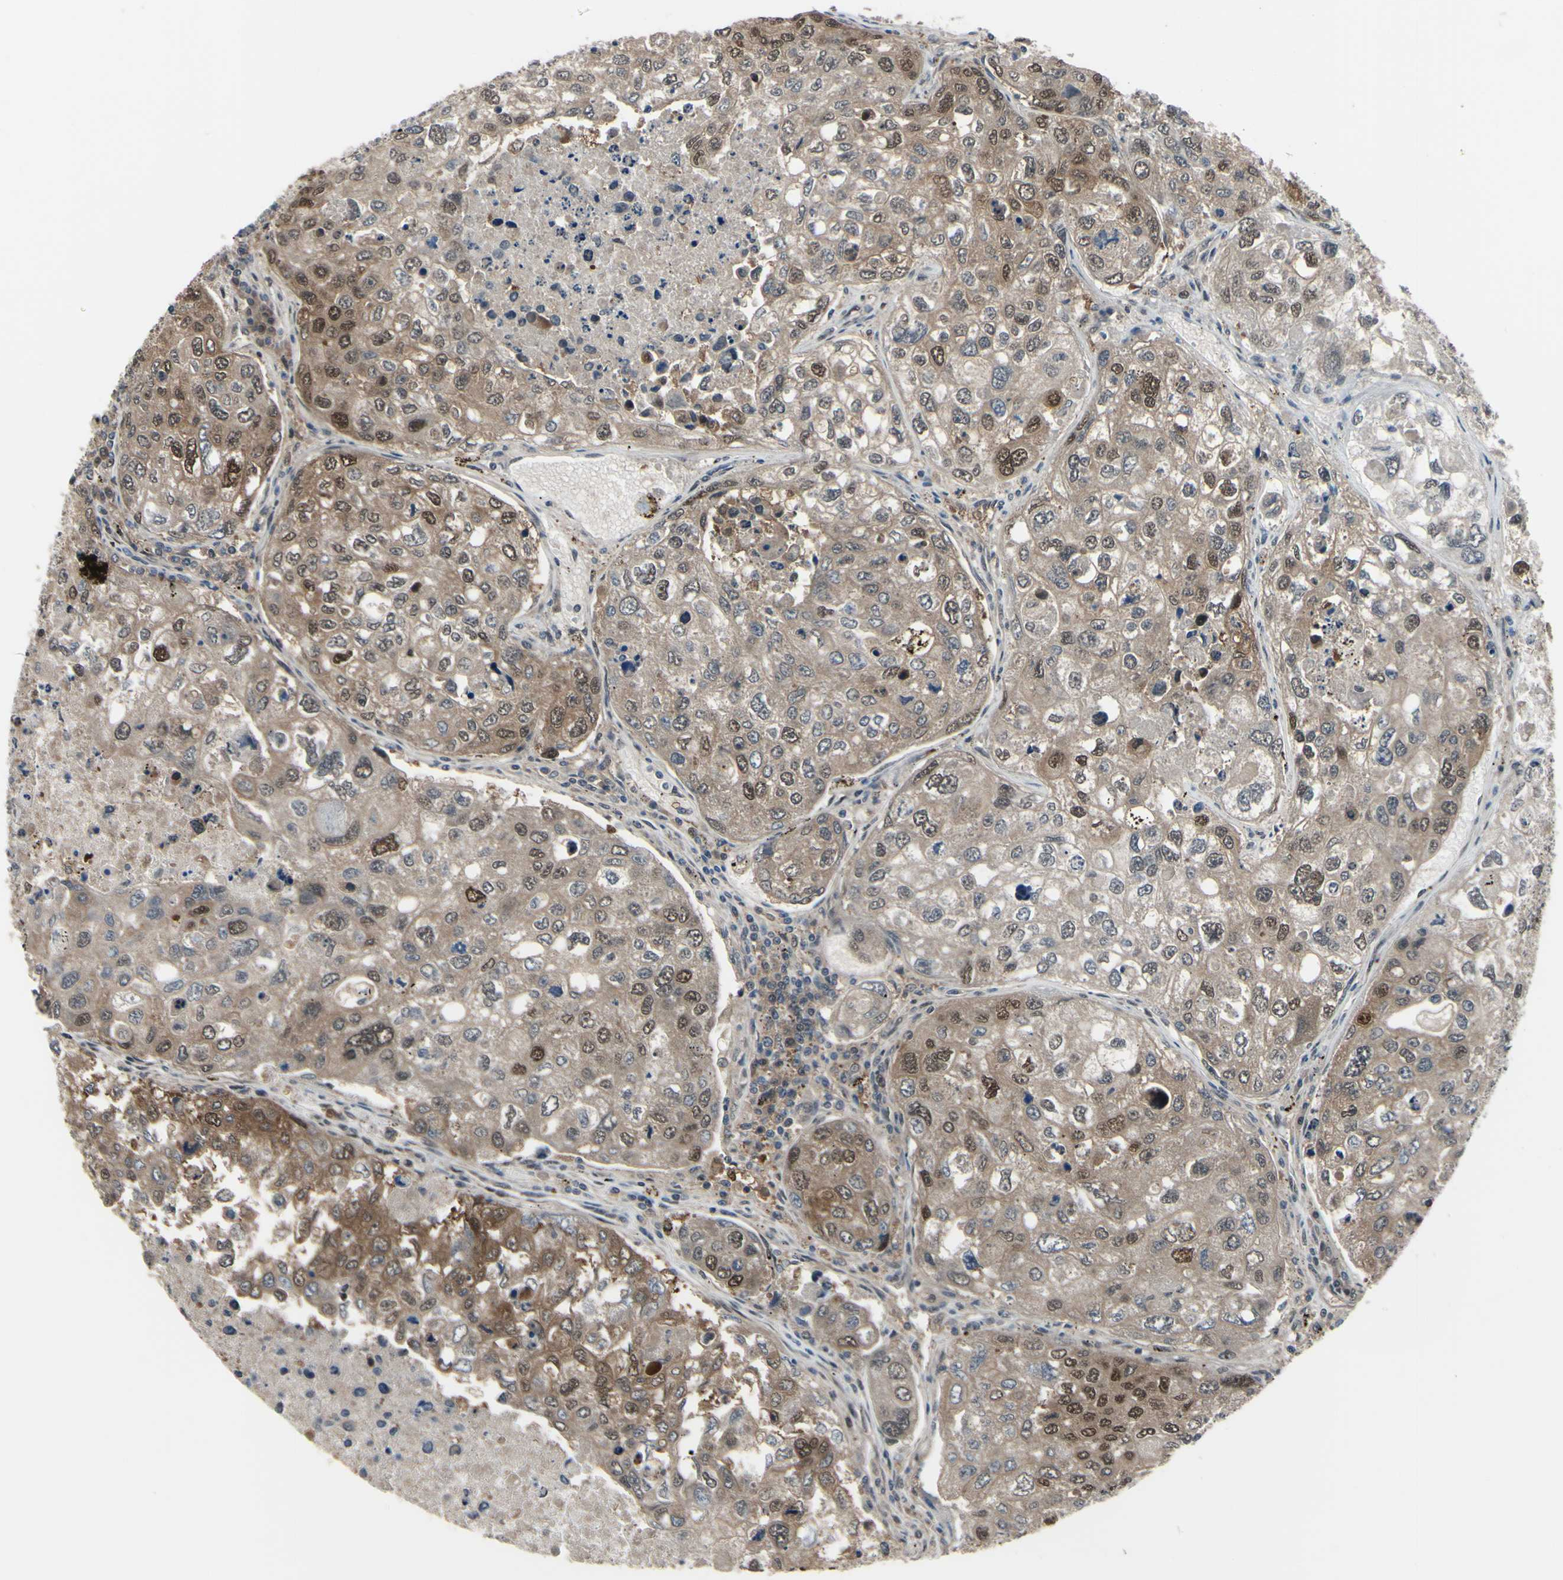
{"staining": {"intensity": "weak", "quantity": ">75%", "location": "cytoplasmic/membranous,nuclear"}, "tissue": "urothelial cancer", "cell_type": "Tumor cells", "image_type": "cancer", "snomed": [{"axis": "morphology", "description": "Urothelial carcinoma, High grade"}, {"axis": "topography", "description": "Lymph node"}, {"axis": "topography", "description": "Urinary bladder"}], "caption": "Immunohistochemistry micrograph of high-grade urothelial carcinoma stained for a protein (brown), which exhibits low levels of weak cytoplasmic/membranous and nuclear staining in about >75% of tumor cells.", "gene": "HSPA4", "patient": {"sex": "male", "age": 51}}